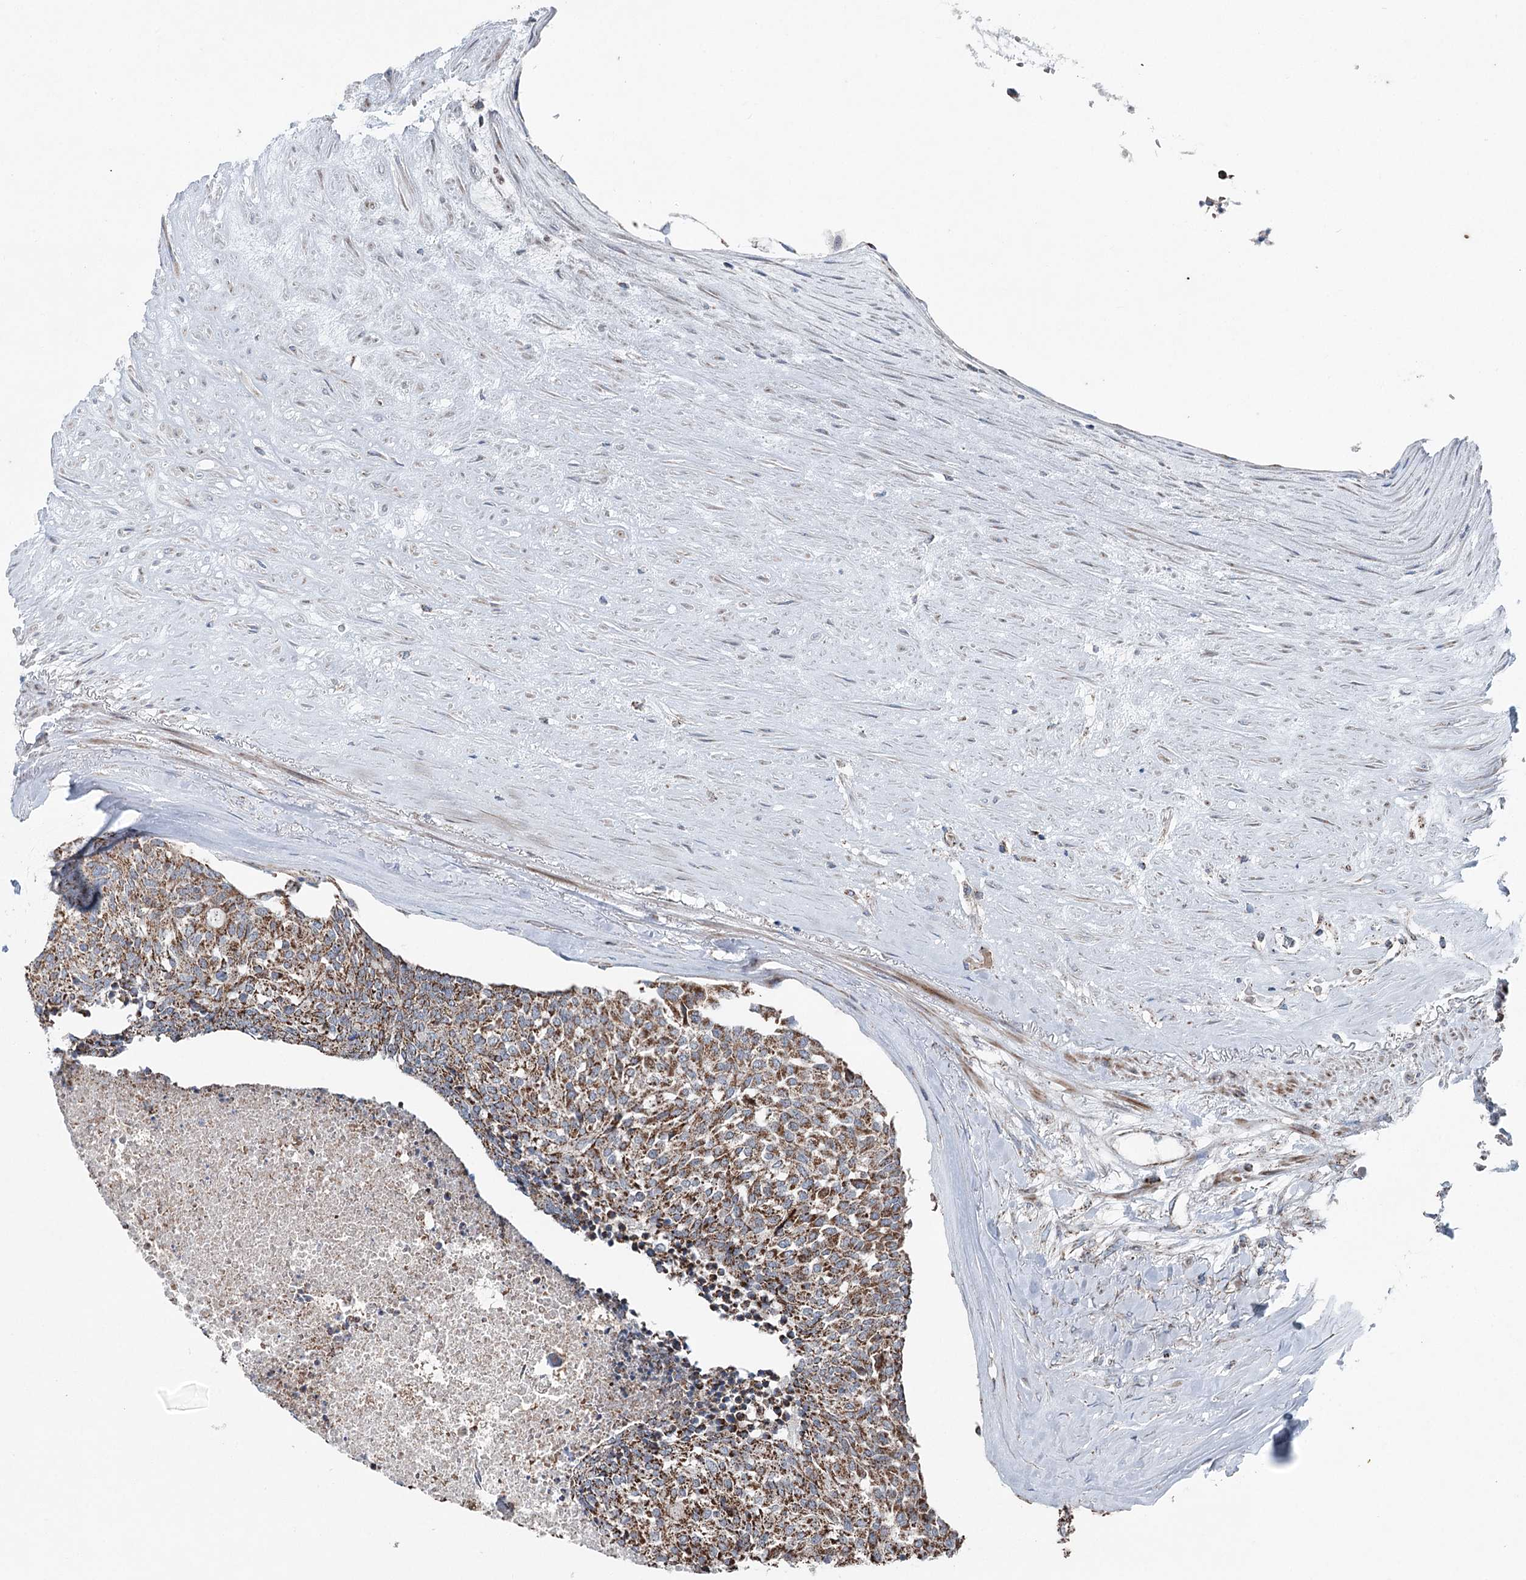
{"staining": {"intensity": "strong", "quantity": ">75%", "location": "cytoplasmic/membranous"}, "tissue": "carcinoid", "cell_type": "Tumor cells", "image_type": "cancer", "snomed": [{"axis": "morphology", "description": "Carcinoid, malignant, NOS"}, {"axis": "topography", "description": "Pancreas"}], "caption": "There is high levels of strong cytoplasmic/membranous expression in tumor cells of carcinoid, as demonstrated by immunohistochemical staining (brown color).", "gene": "UCN3", "patient": {"sex": "female", "age": 54}}